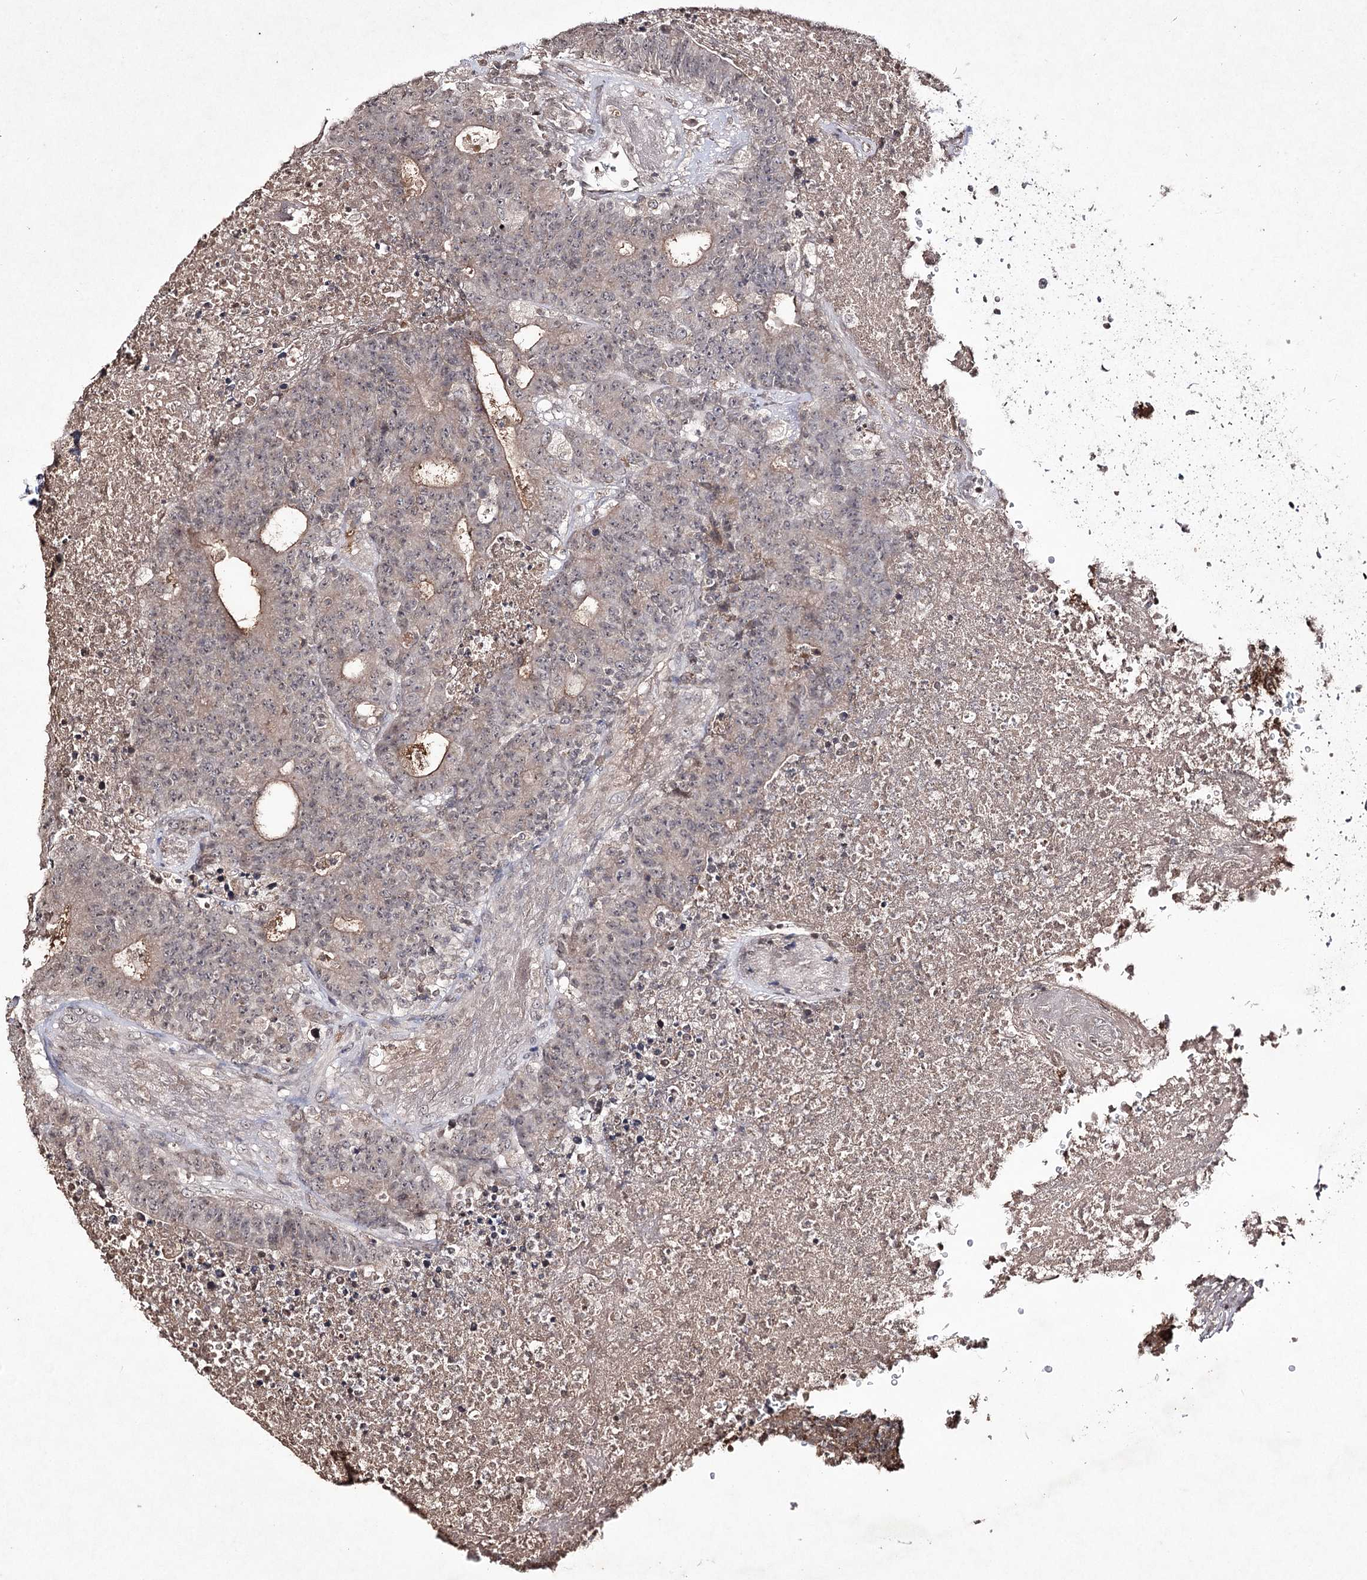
{"staining": {"intensity": "weak", "quantity": "<25%", "location": "cytoplasmic/membranous"}, "tissue": "colorectal cancer", "cell_type": "Tumor cells", "image_type": "cancer", "snomed": [{"axis": "morphology", "description": "Adenocarcinoma, NOS"}, {"axis": "topography", "description": "Colon"}], "caption": "IHC histopathology image of neoplastic tissue: colorectal cancer (adenocarcinoma) stained with DAB reveals no significant protein expression in tumor cells.", "gene": "SYNGR3", "patient": {"sex": "female", "age": 75}}